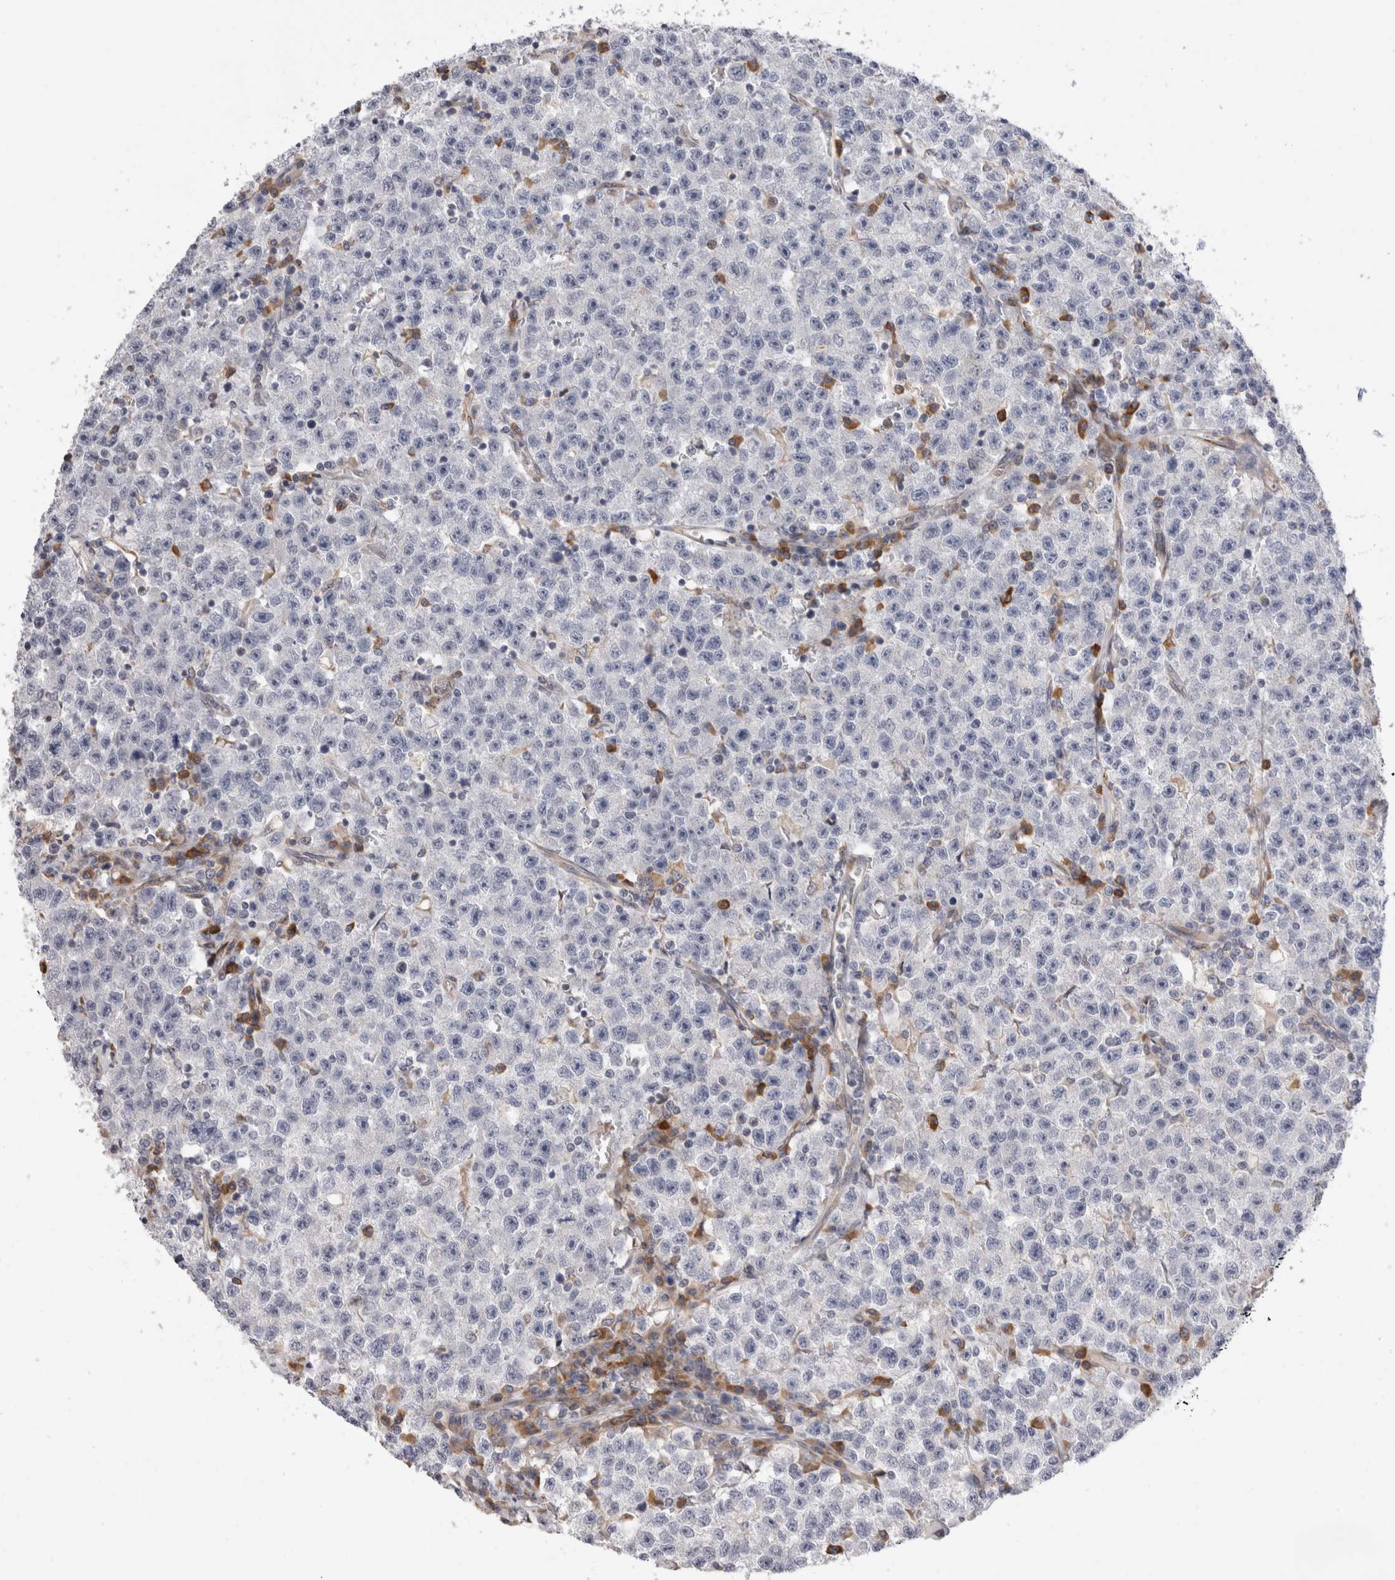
{"staining": {"intensity": "negative", "quantity": "none", "location": "none"}, "tissue": "testis cancer", "cell_type": "Tumor cells", "image_type": "cancer", "snomed": [{"axis": "morphology", "description": "Seminoma, NOS"}, {"axis": "topography", "description": "Testis"}], "caption": "Tumor cells are negative for protein expression in human testis cancer (seminoma).", "gene": "VCPIP1", "patient": {"sex": "male", "age": 22}}